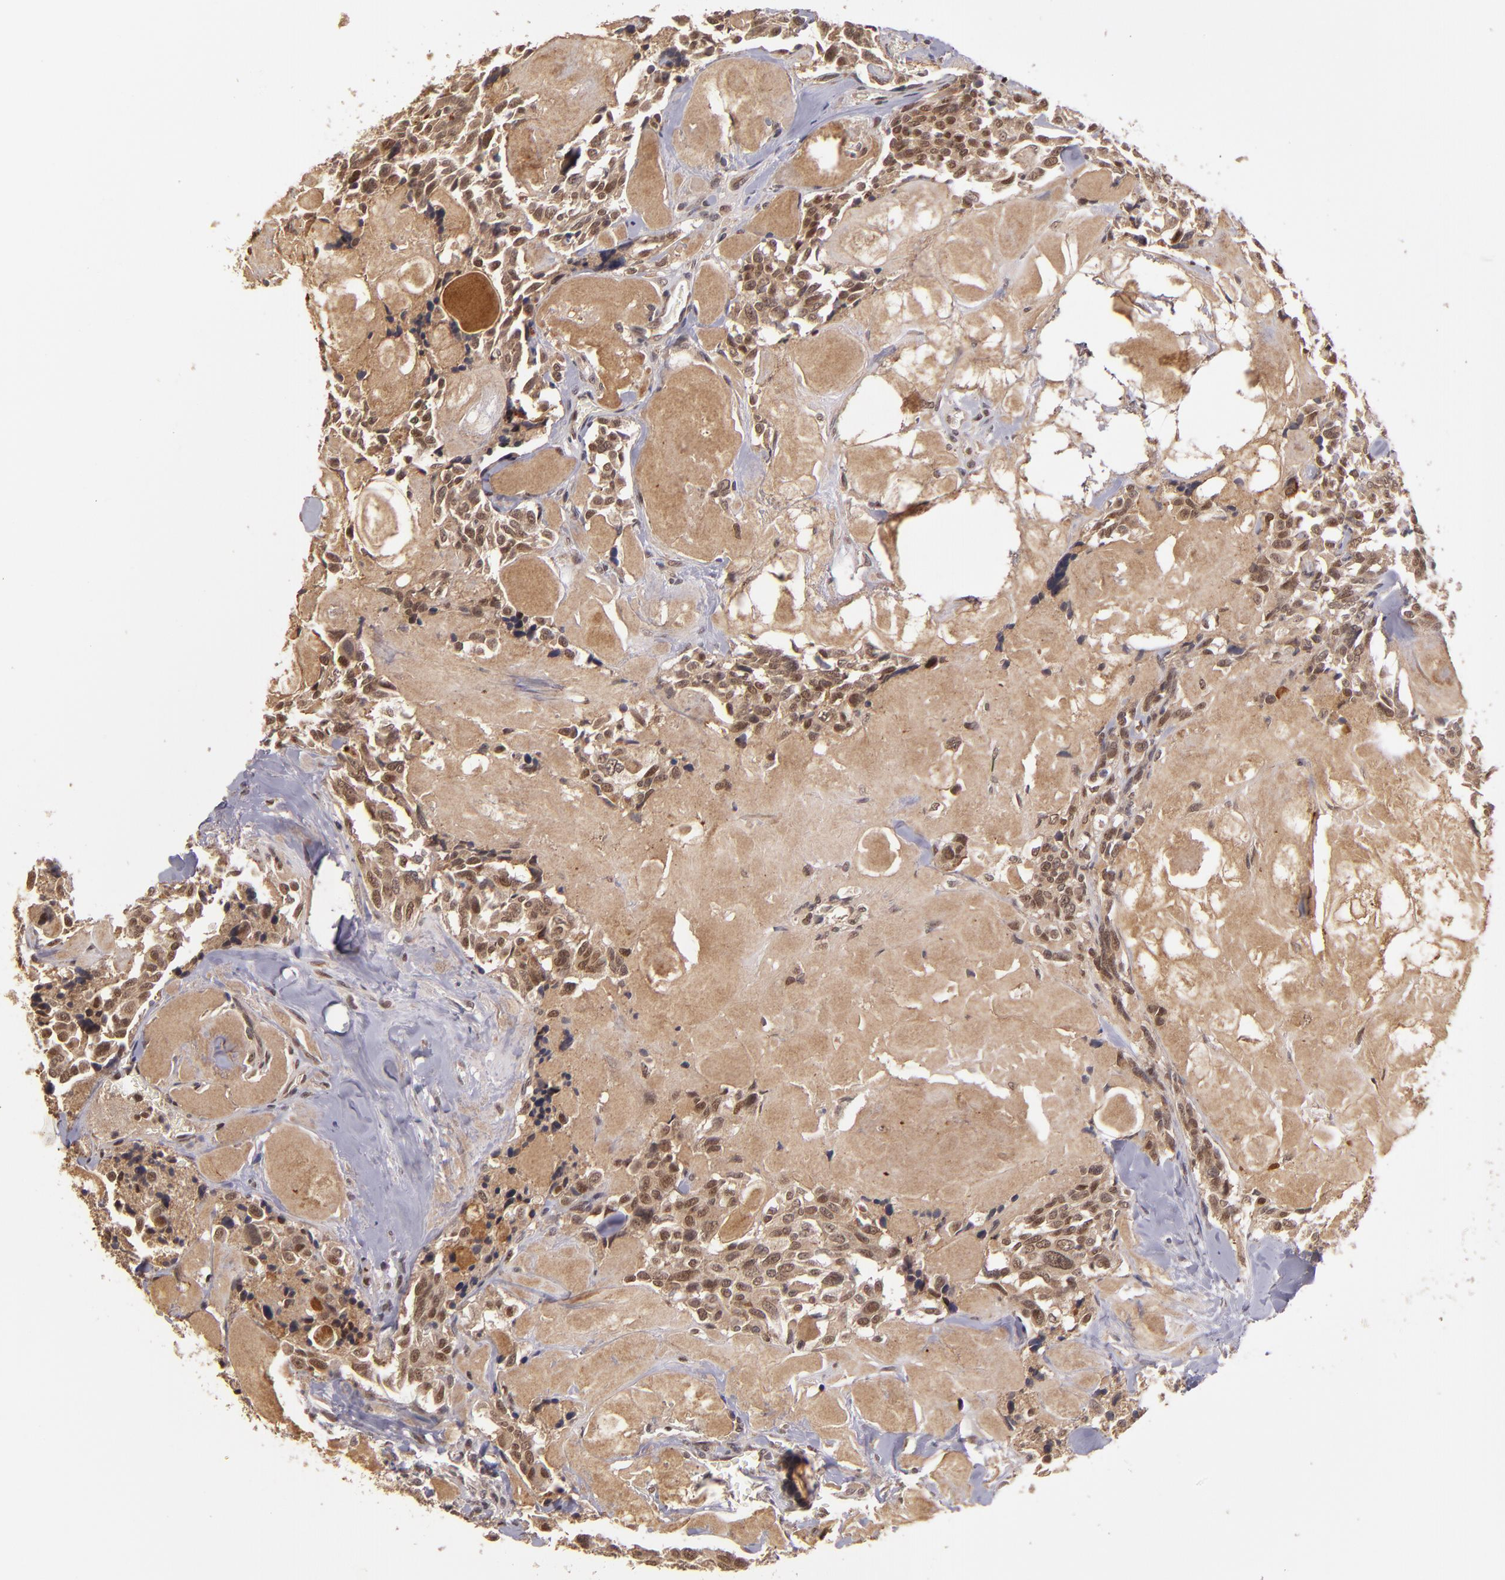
{"staining": {"intensity": "moderate", "quantity": ">75%", "location": "cytoplasmic/membranous,nuclear"}, "tissue": "thyroid cancer", "cell_type": "Tumor cells", "image_type": "cancer", "snomed": [{"axis": "morphology", "description": "Carcinoma, NOS"}, {"axis": "morphology", "description": "Carcinoid, malignant, NOS"}, {"axis": "topography", "description": "Thyroid gland"}], "caption": "Protein expression analysis of human thyroid carcinoma reveals moderate cytoplasmic/membranous and nuclear positivity in approximately >75% of tumor cells. Using DAB (brown) and hematoxylin (blue) stains, captured at high magnification using brightfield microscopy.", "gene": "ABHD12B", "patient": {"sex": "male", "age": 33}}